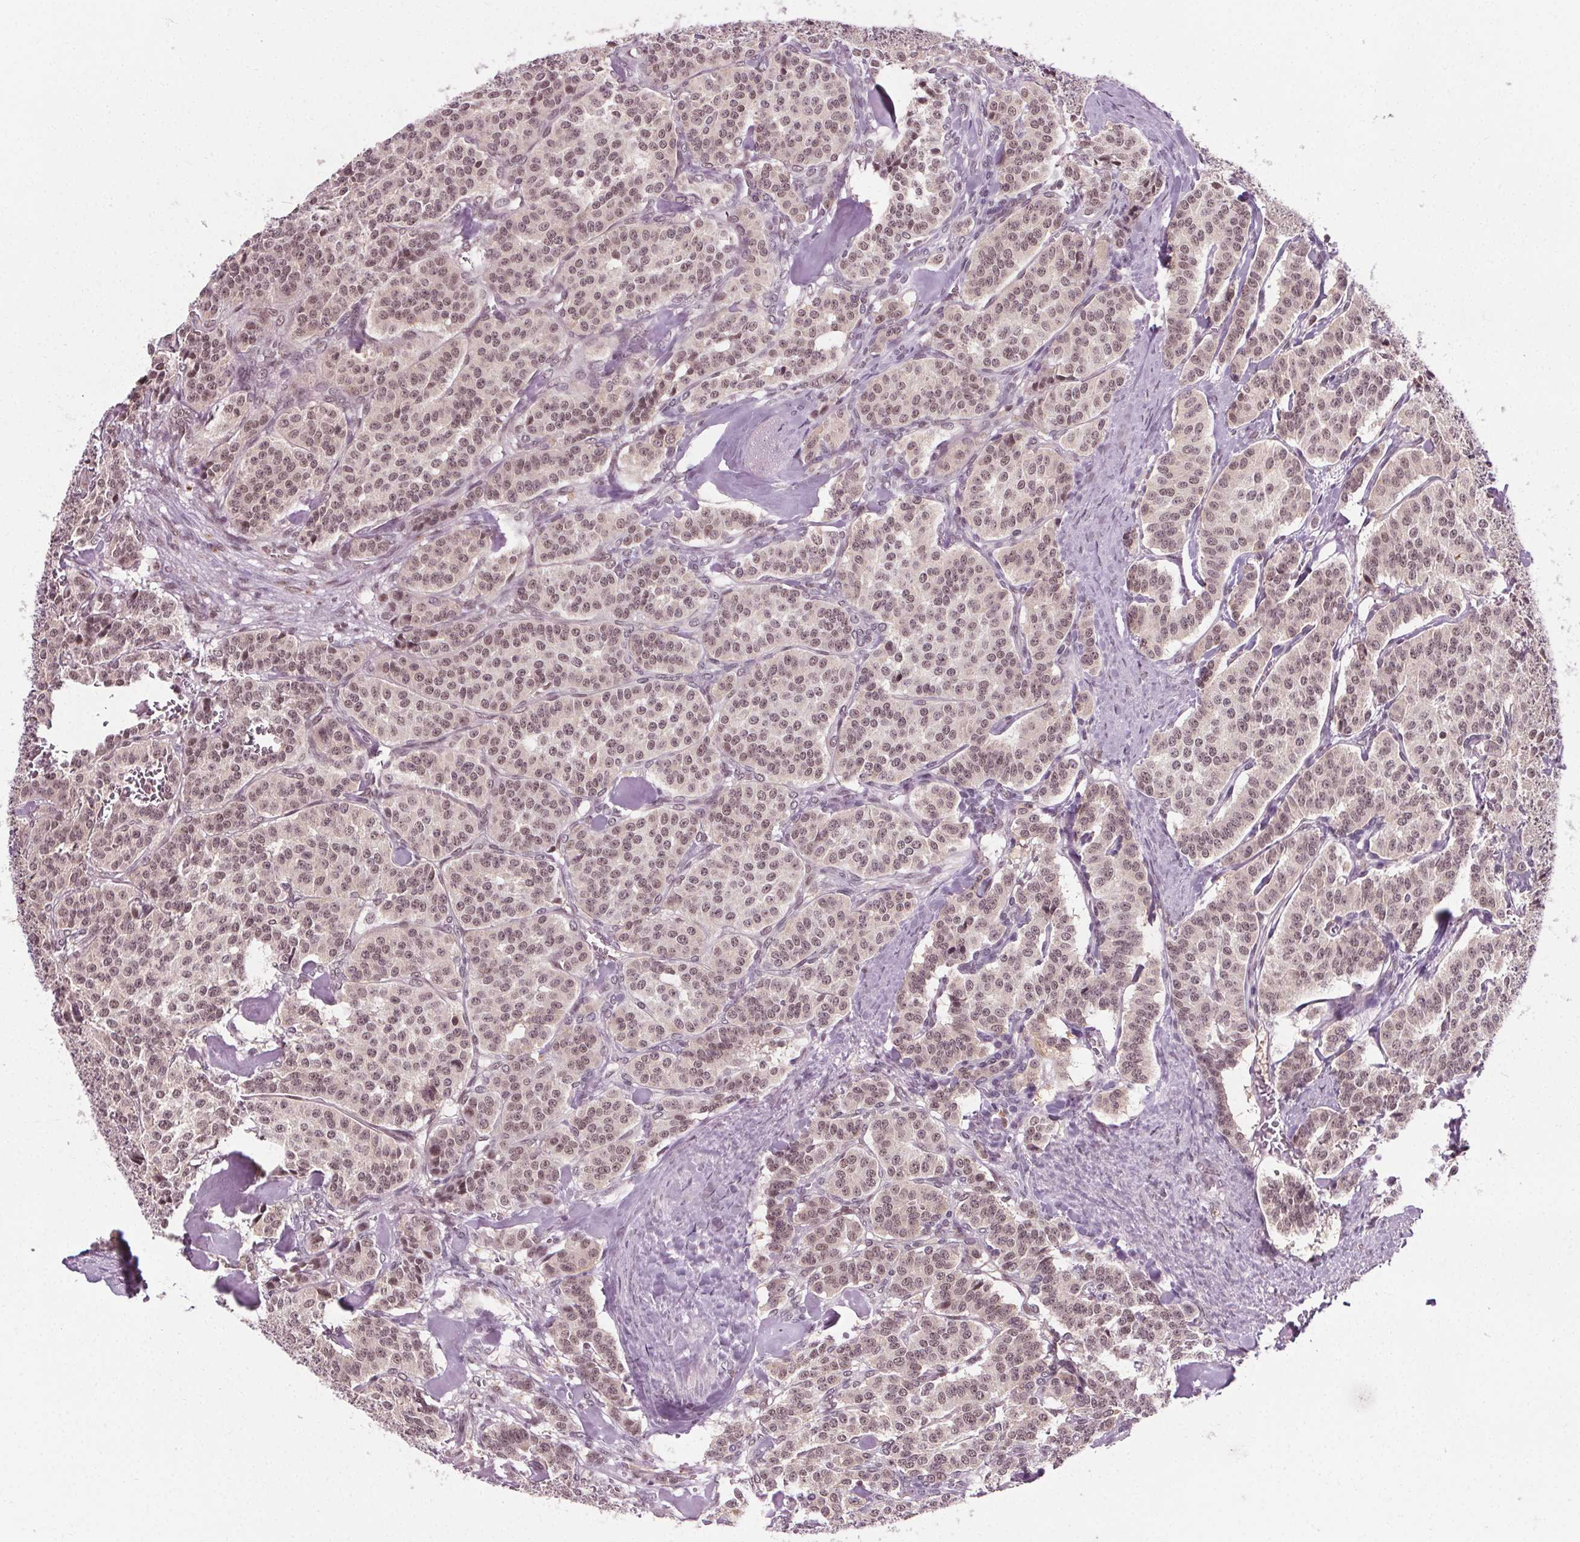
{"staining": {"intensity": "weak", "quantity": ">75%", "location": "nuclear"}, "tissue": "carcinoid", "cell_type": "Tumor cells", "image_type": "cancer", "snomed": [{"axis": "morphology", "description": "Normal tissue, NOS"}, {"axis": "morphology", "description": "Carcinoid, malignant, NOS"}, {"axis": "topography", "description": "Lung"}], "caption": "IHC image of human carcinoid stained for a protein (brown), which reveals low levels of weak nuclear expression in about >75% of tumor cells.", "gene": "MED6", "patient": {"sex": "female", "age": 46}}